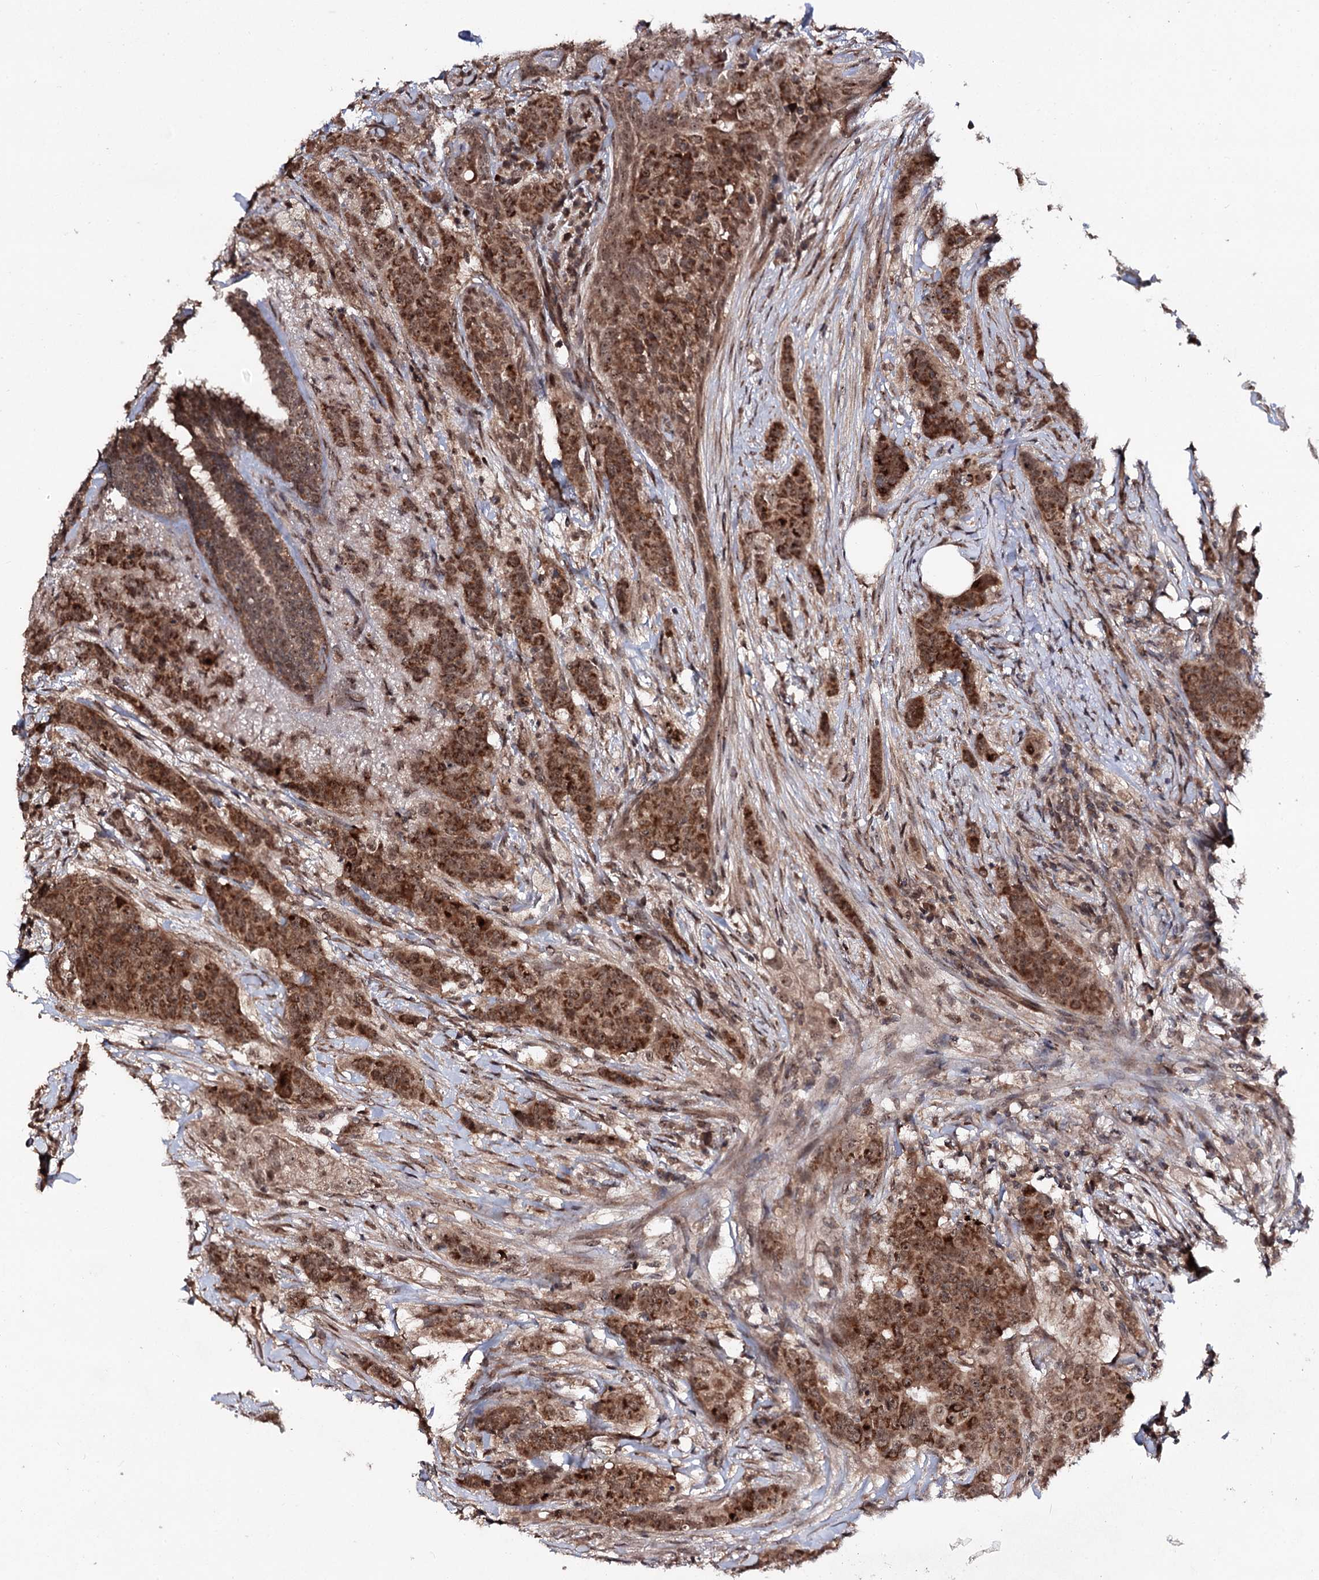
{"staining": {"intensity": "strong", "quantity": ">75%", "location": "cytoplasmic/membranous"}, "tissue": "breast cancer", "cell_type": "Tumor cells", "image_type": "cancer", "snomed": [{"axis": "morphology", "description": "Duct carcinoma"}, {"axis": "topography", "description": "Breast"}], "caption": "Protein staining shows strong cytoplasmic/membranous expression in approximately >75% of tumor cells in infiltrating ductal carcinoma (breast).", "gene": "FAM53B", "patient": {"sex": "female", "age": 40}}